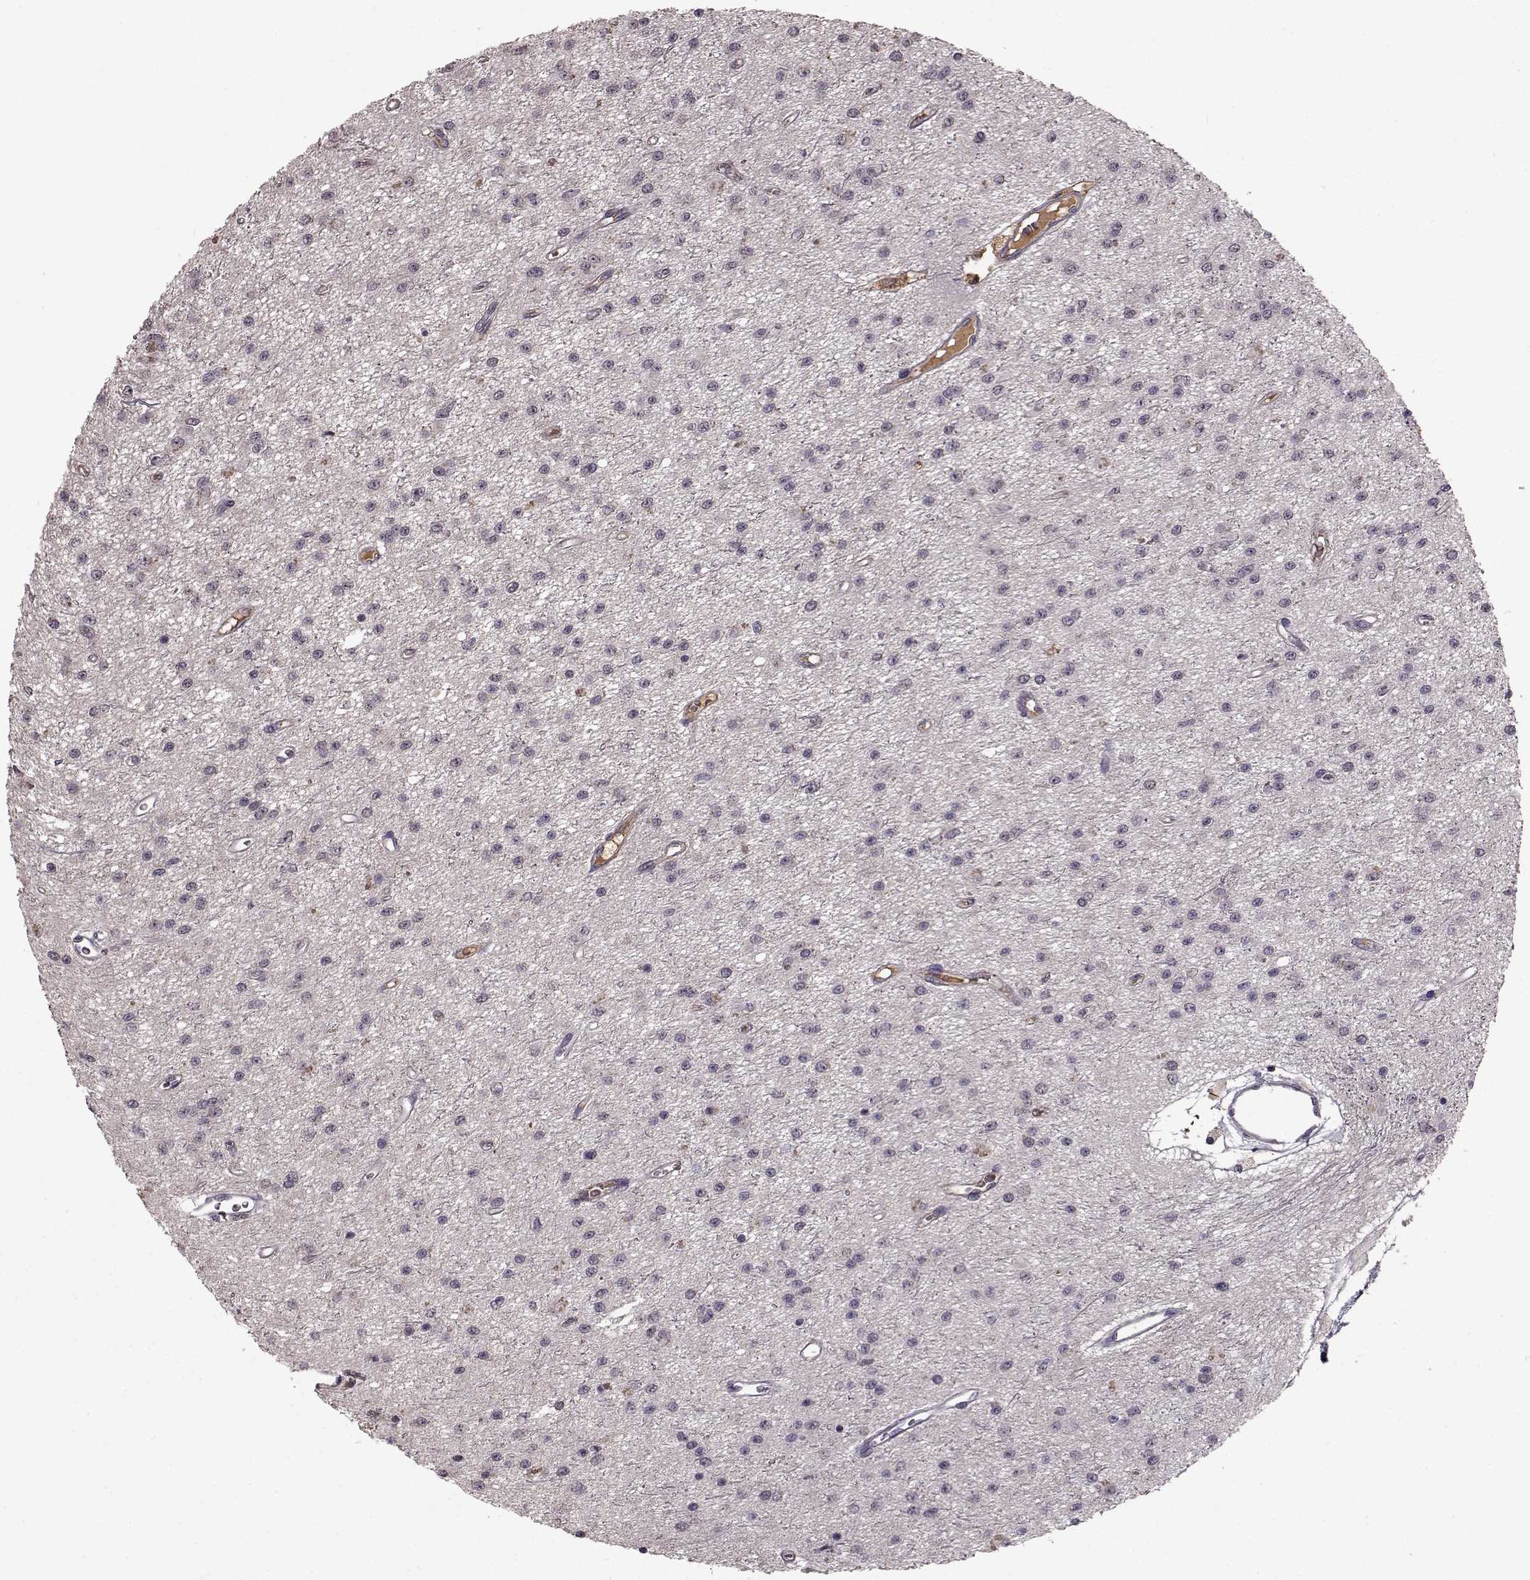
{"staining": {"intensity": "negative", "quantity": "none", "location": "none"}, "tissue": "glioma", "cell_type": "Tumor cells", "image_type": "cancer", "snomed": [{"axis": "morphology", "description": "Glioma, malignant, Low grade"}, {"axis": "topography", "description": "Brain"}], "caption": "Tumor cells show no significant protein expression in glioma.", "gene": "NRL", "patient": {"sex": "female", "age": 45}}